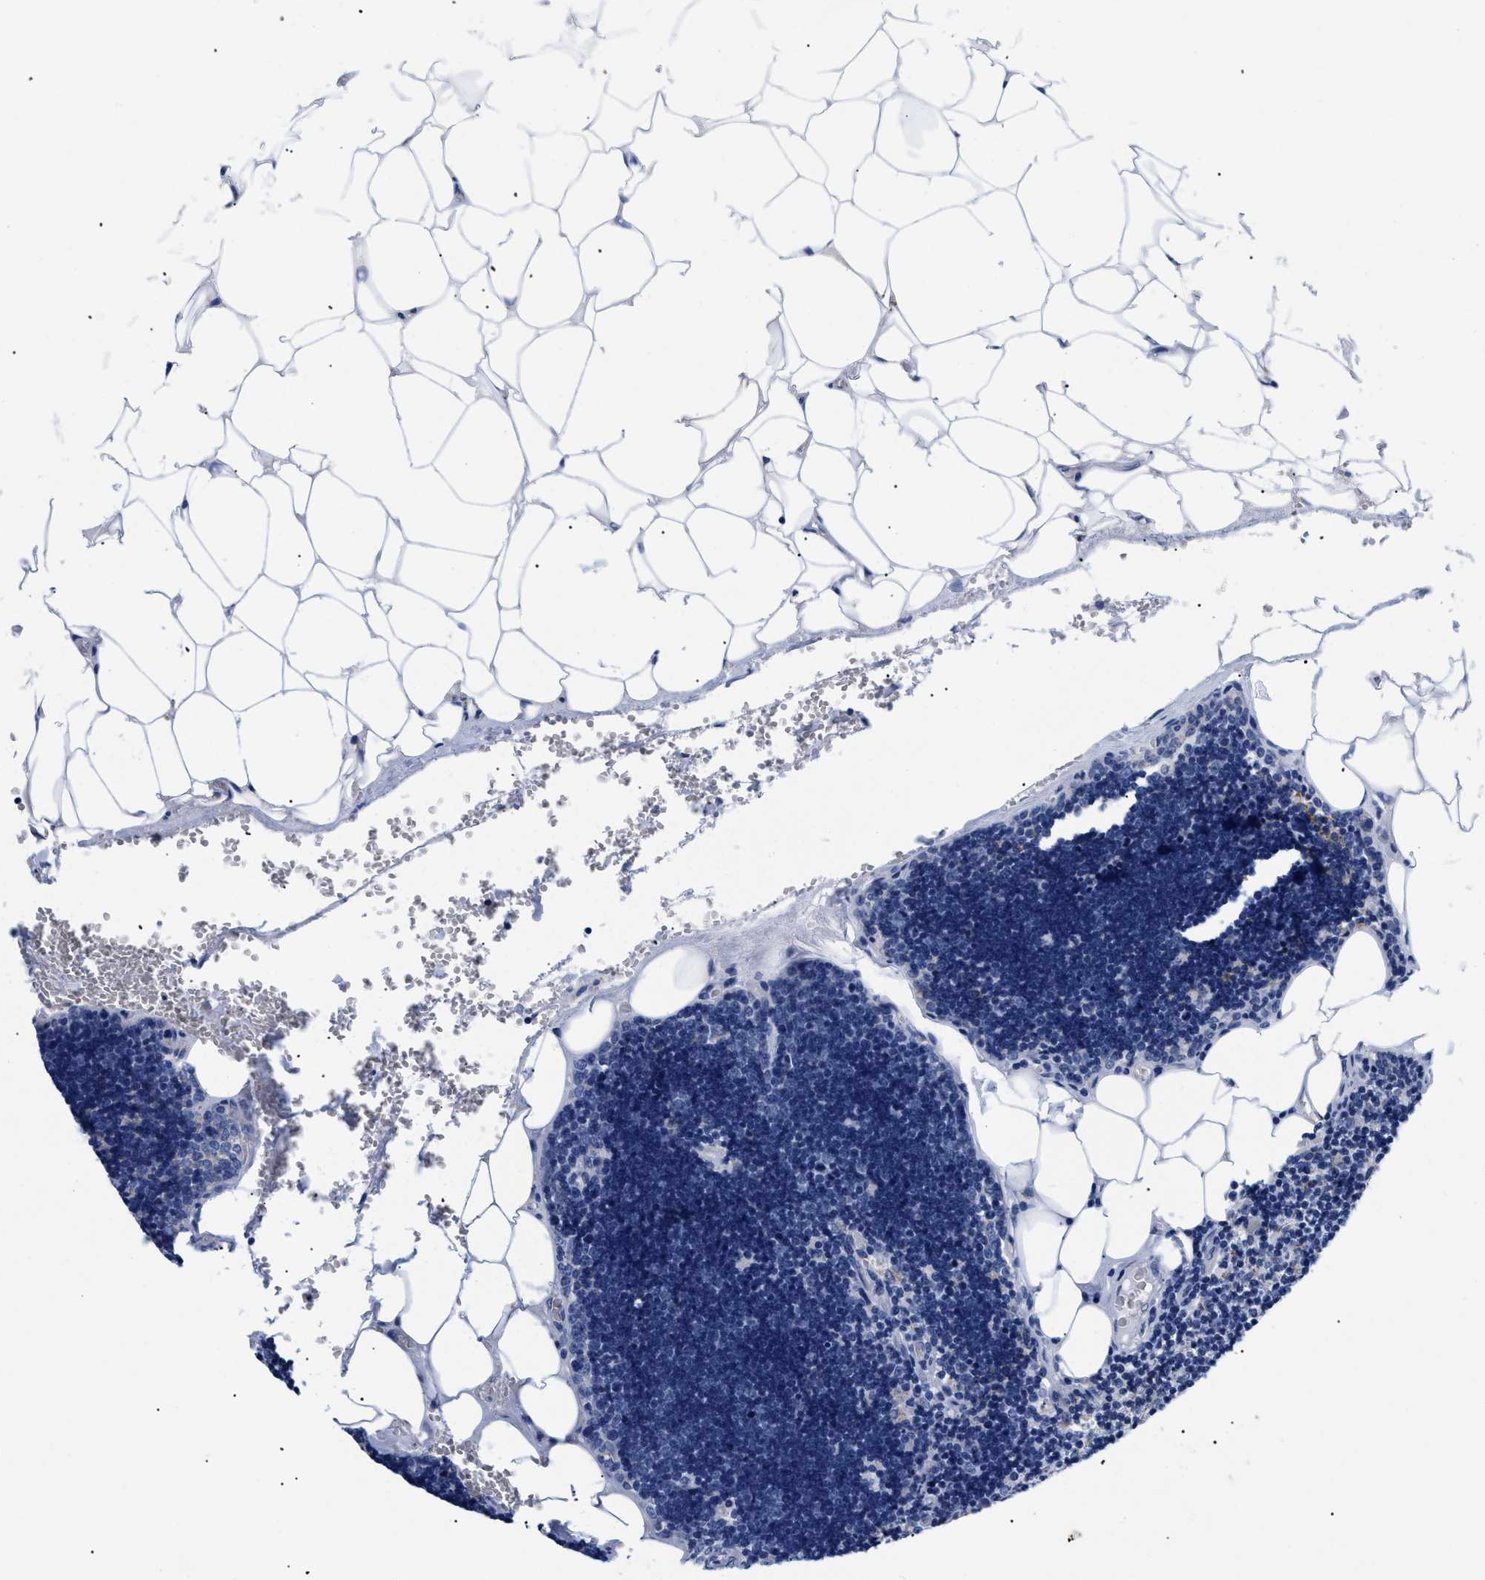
{"staining": {"intensity": "negative", "quantity": "none", "location": "none"}, "tissue": "lymph node", "cell_type": "Germinal center cells", "image_type": "normal", "snomed": [{"axis": "morphology", "description": "Normal tissue, NOS"}, {"axis": "topography", "description": "Lymph node"}], "caption": "The micrograph reveals no significant staining in germinal center cells of lymph node.", "gene": "GPR149", "patient": {"sex": "male", "age": 33}}